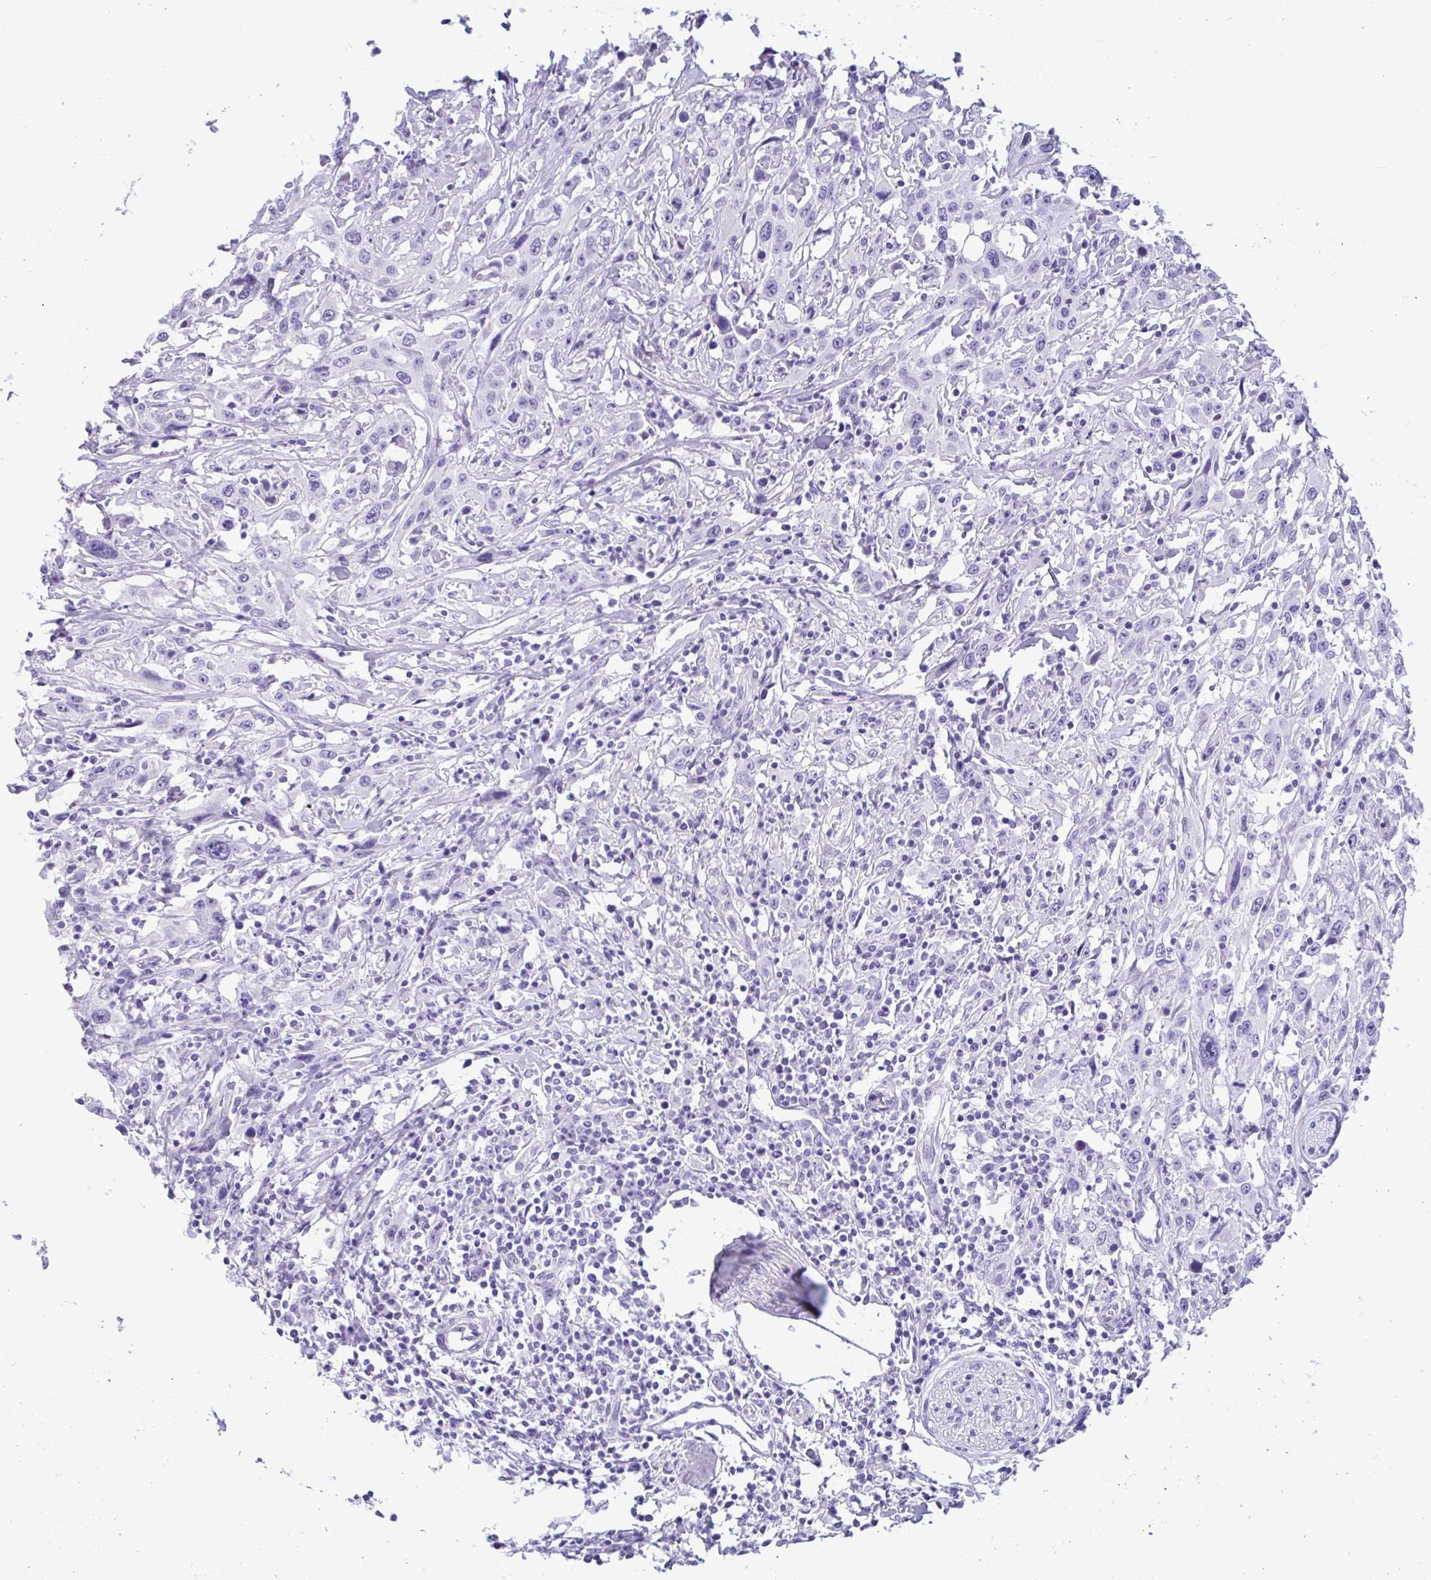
{"staining": {"intensity": "negative", "quantity": "none", "location": "none"}, "tissue": "urothelial cancer", "cell_type": "Tumor cells", "image_type": "cancer", "snomed": [{"axis": "morphology", "description": "Urothelial carcinoma, High grade"}, {"axis": "topography", "description": "Urinary bladder"}], "caption": "Urothelial carcinoma (high-grade) was stained to show a protein in brown. There is no significant expression in tumor cells.", "gene": "OR4N4", "patient": {"sex": "male", "age": 61}}